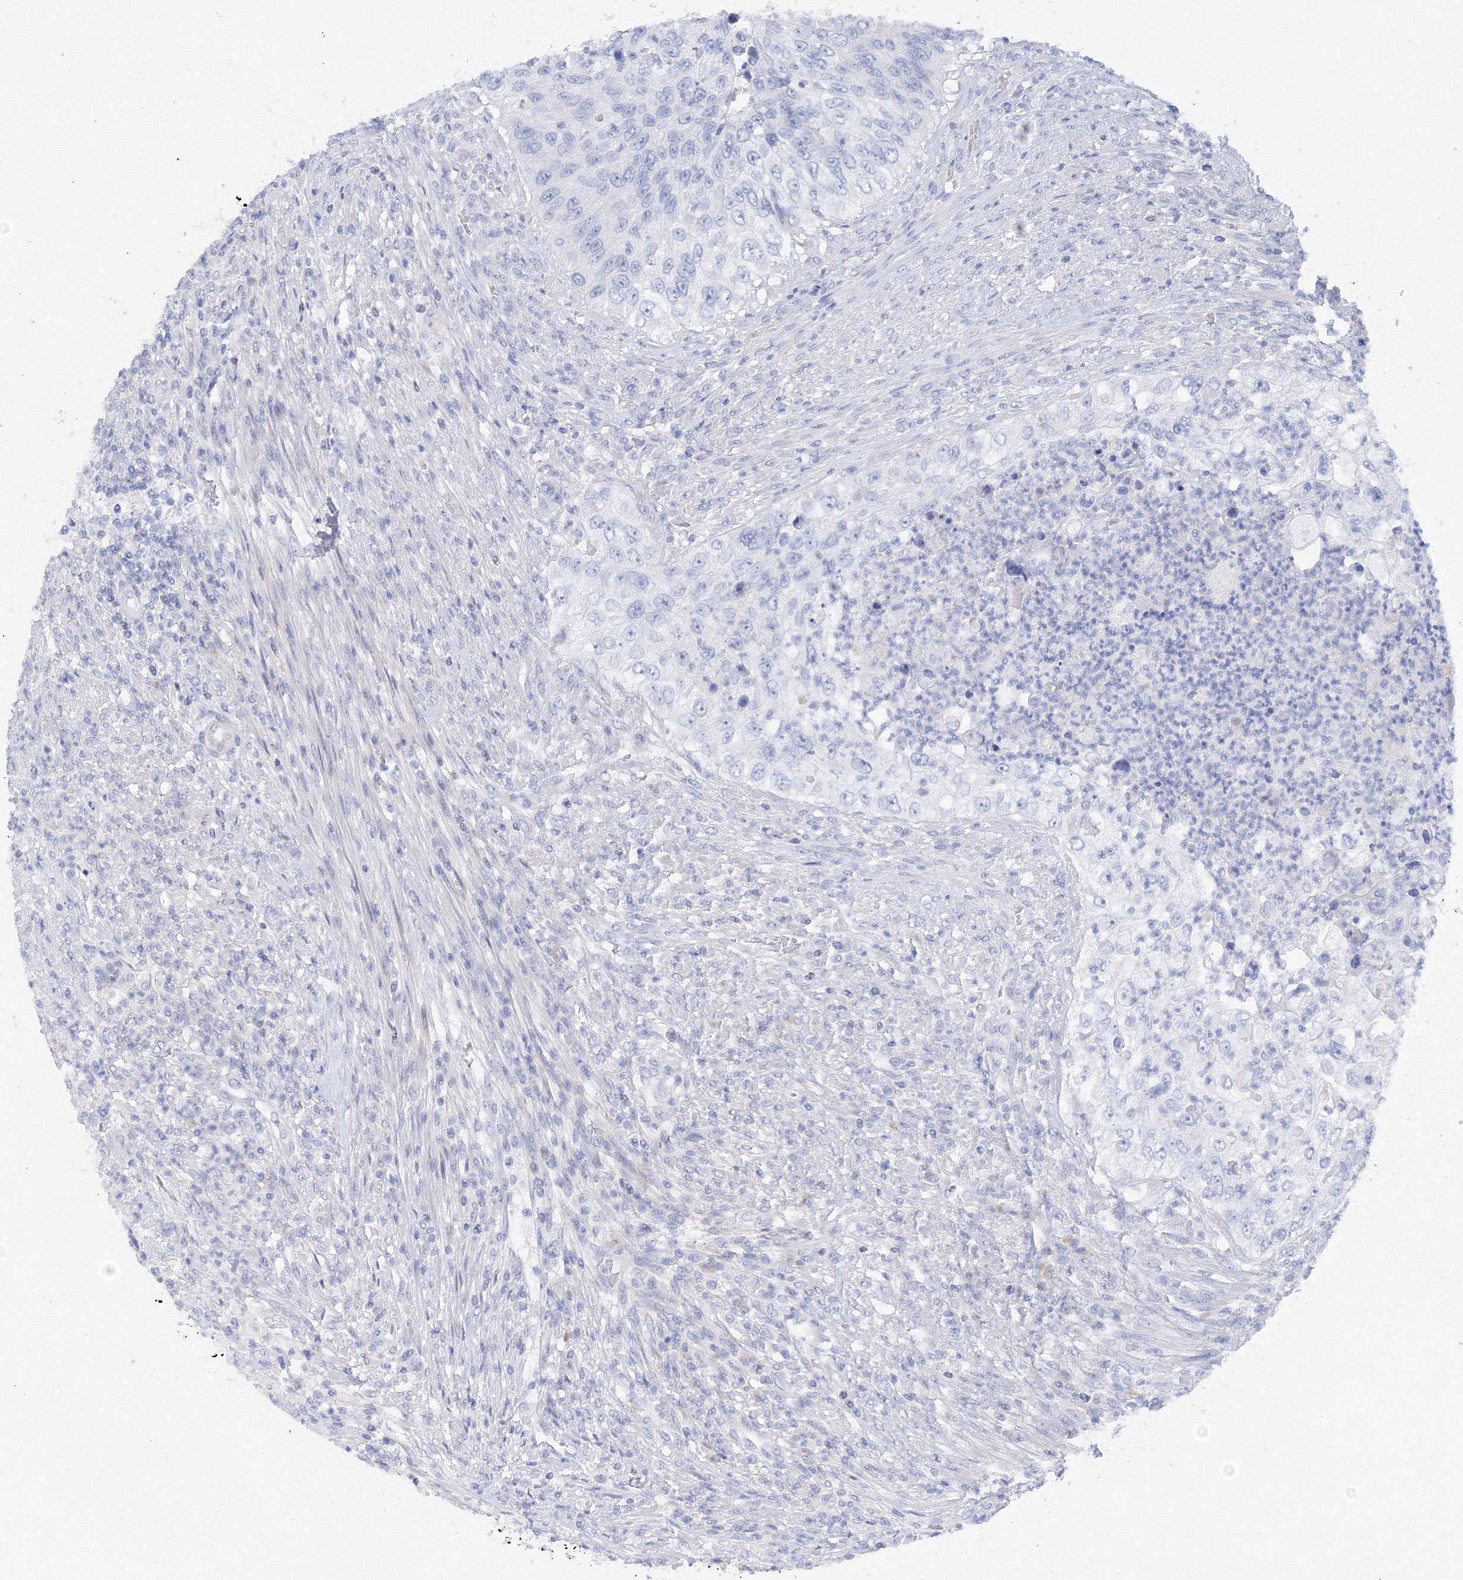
{"staining": {"intensity": "negative", "quantity": "none", "location": "none"}, "tissue": "urothelial cancer", "cell_type": "Tumor cells", "image_type": "cancer", "snomed": [{"axis": "morphology", "description": "Urothelial carcinoma, High grade"}, {"axis": "topography", "description": "Urinary bladder"}], "caption": "Immunohistochemical staining of human urothelial cancer displays no significant staining in tumor cells.", "gene": "TAMM41", "patient": {"sex": "female", "age": 60}}